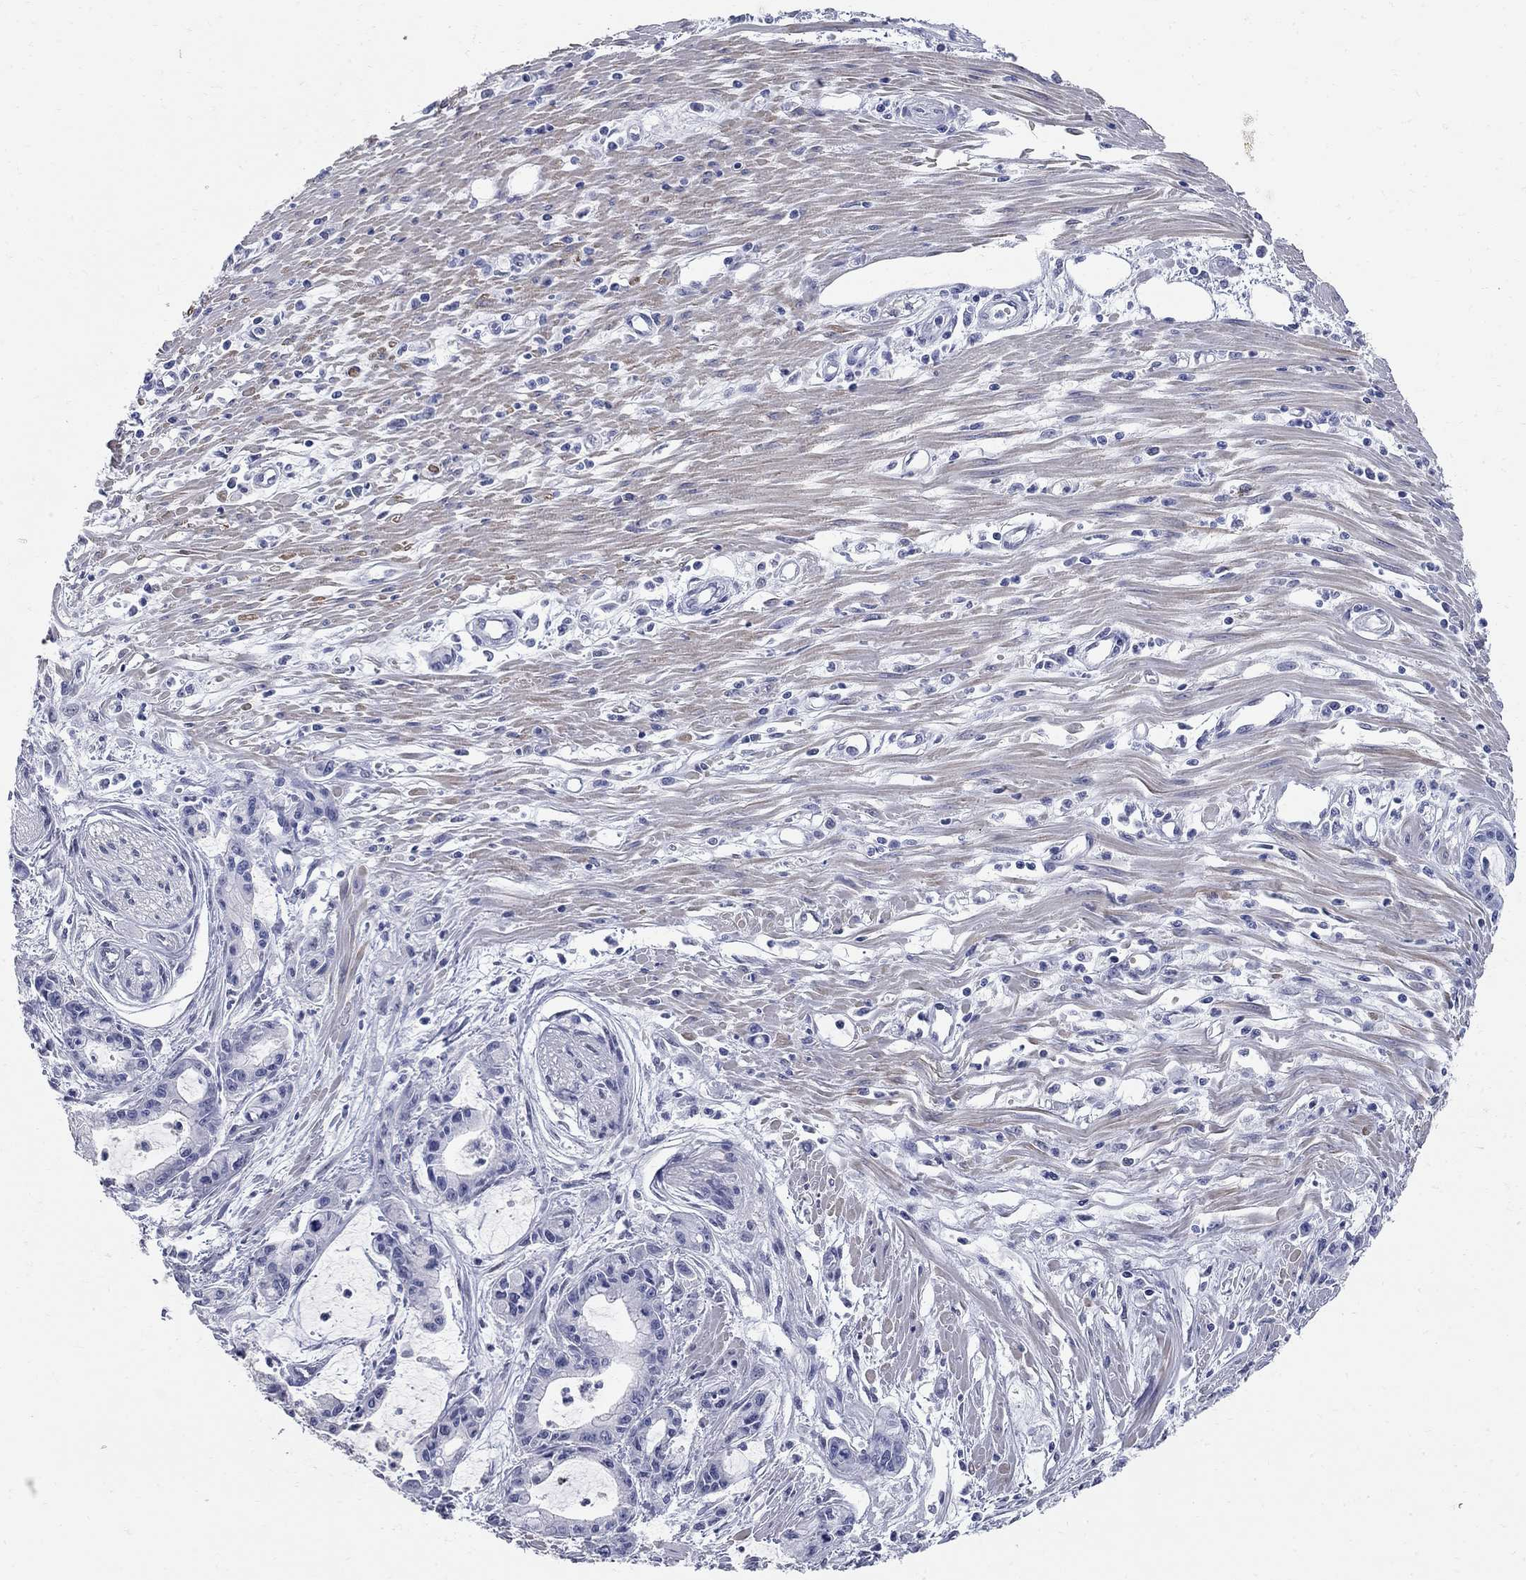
{"staining": {"intensity": "negative", "quantity": "none", "location": "none"}, "tissue": "pancreatic cancer", "cell_type": "Tumor cells", "image_type": "cancer", "snomed": [{"axis": "morphology", "description": "Adenocarcinoma, NOS"}, {"axis": "topography", "description": "Pancreas"}], "caption": "IHC photomicrograph of human pancreatic adenocarcinoma stained for a protein (brown), which displays no expression in tumor cells. (DAB (3,3'-diaminobenzidine) immunohistochemistry (IHC) visualized using brightfield microscopy, high magnification).", "gene": "BPIFB1", "patient": {"sex": "male", "age": 48}}